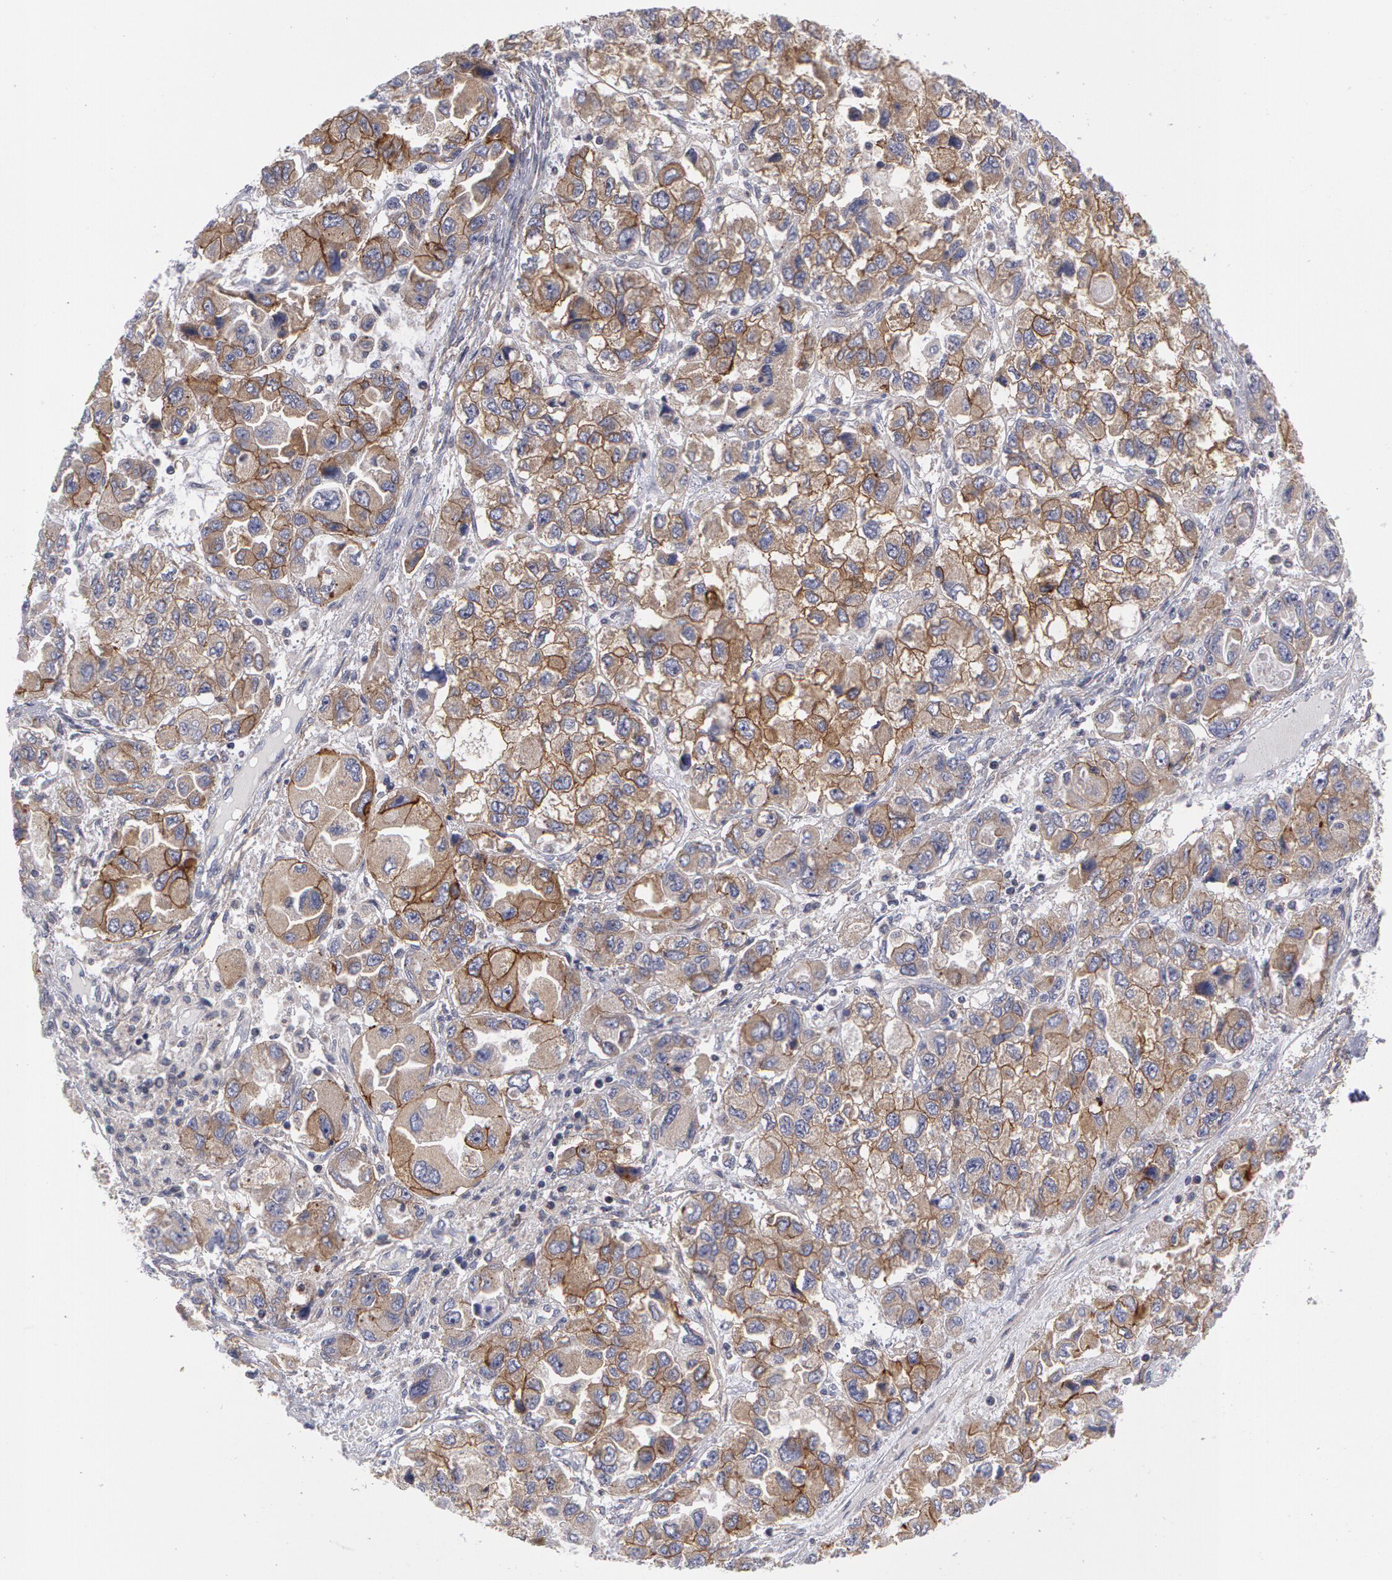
{"staining": {"intensity": "moderate", "quantity": ">75%", "location": "cytoplasmic/membranous"}, "tissue": "ovarian cancer", "cell_type": "Tumor cells", "image_type": "cancer", "snomed": [{"axis": "morphology", "description": "Cystadenocarcinoma, serous, NOS"}, {"axis": "topography", "description": "Ovary"}], "caption": "Ovarian cancer (serous cystadenocarcinoma) stained with DAB (3,3'-diaminobenzidine) immunohistochemistry (IHC) displays medium levels of moderate cytoplasmic/membranous expression in approximately >75% of tumor cells.", "gene": "ERBB2", "patient": {"sex": "female", "age": 84}}